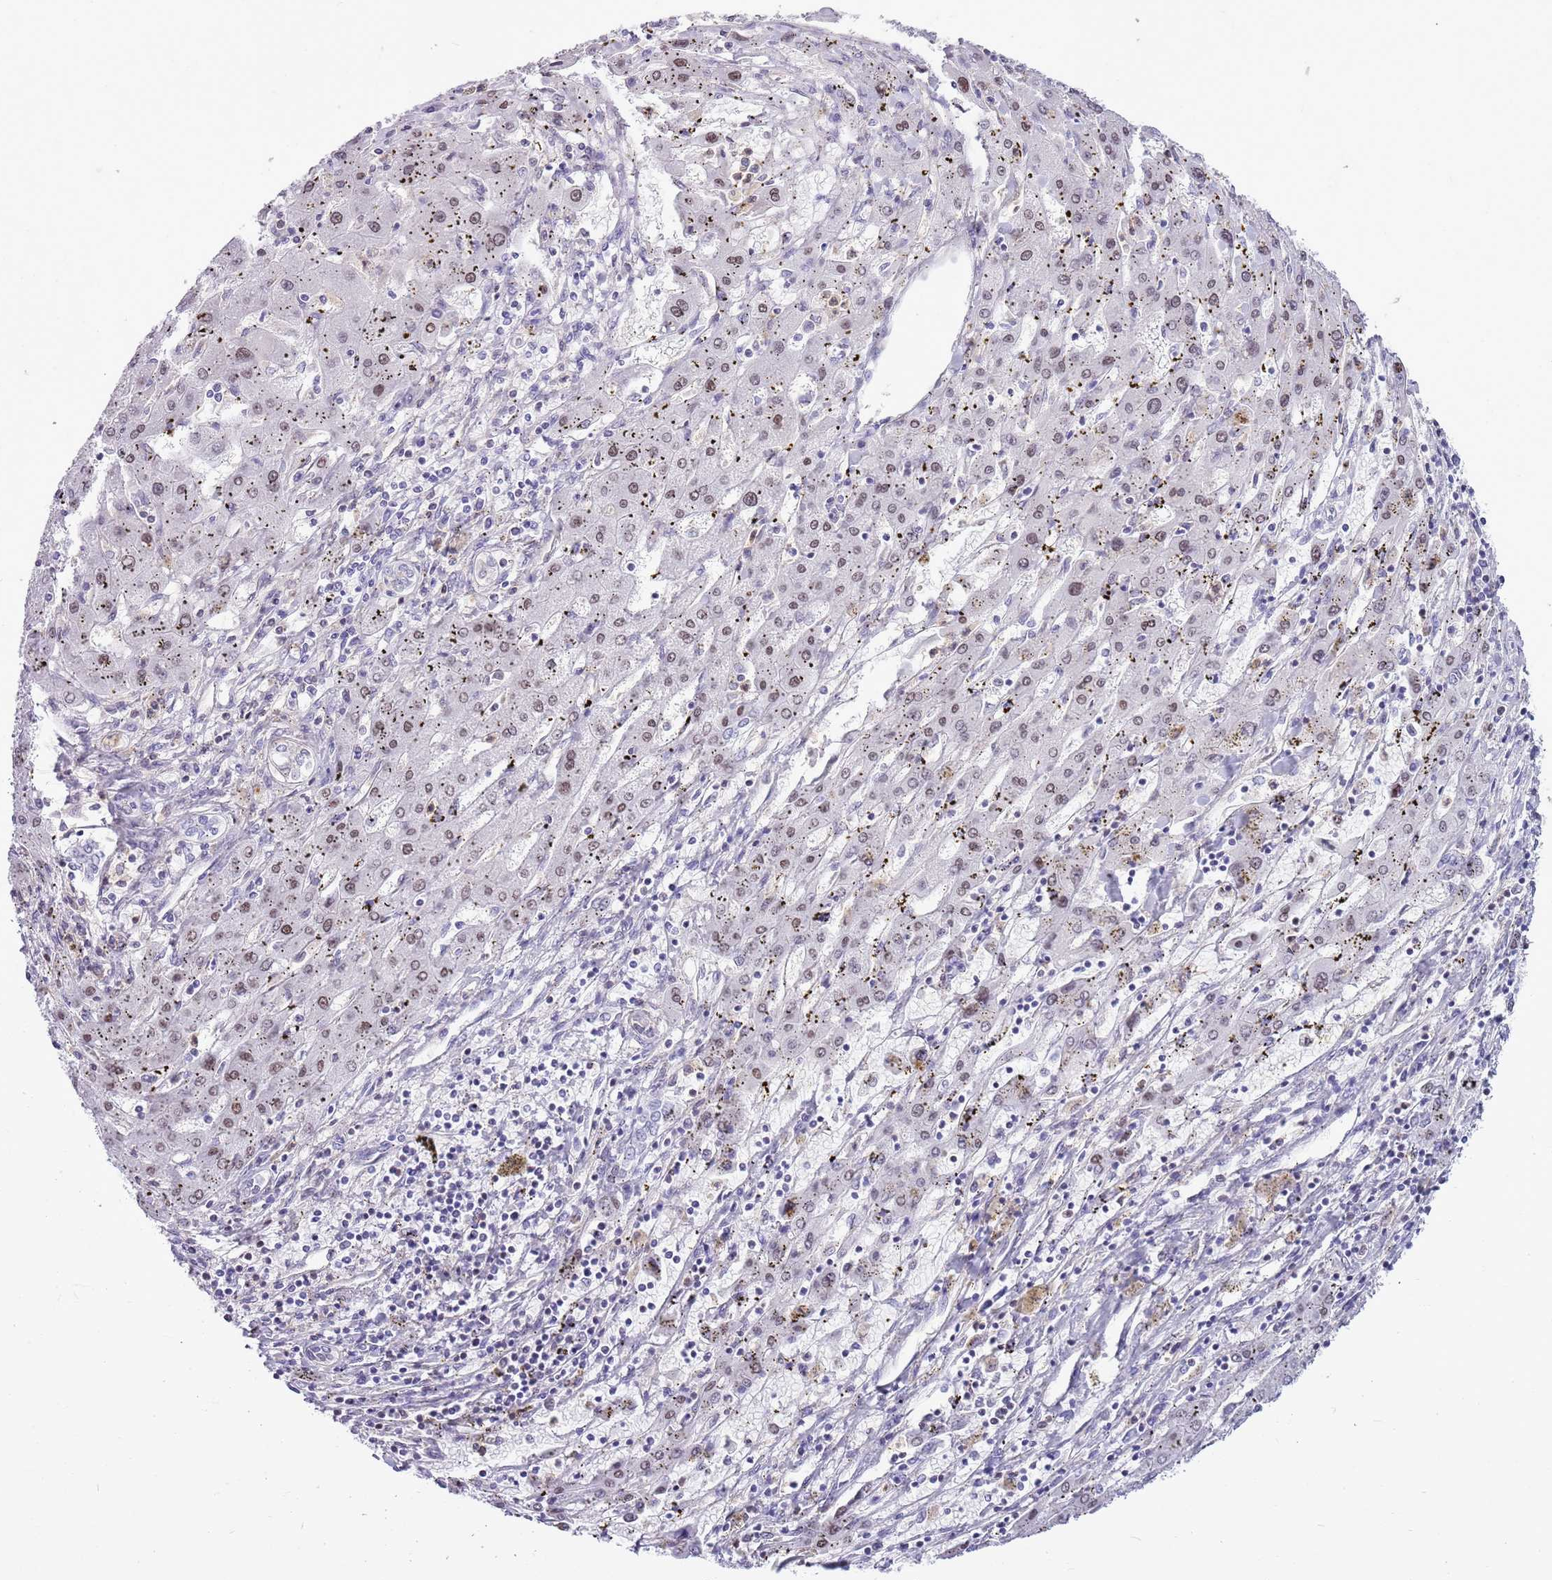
{"staining": {"intensity": "moderate", "quantity": ">75%", "location": "nuclear"}, "tissue": "liver cancer", "cell_type": "Tumor cells", "image_type": "cancer", "snomed": [{"axis": "morphology", "description": "Carcinoma, Hepatocellular, NOS"}, {"axis": "topography", "description": "Liver"}], "caption": "The immunohistochemical stain highlights moderate nuclear staining in tumor cells of liver cancer (hepatocellular carcinoma) tissue.", "gene": "DHX32", "patient": {"sex": "male", "age": 72}}